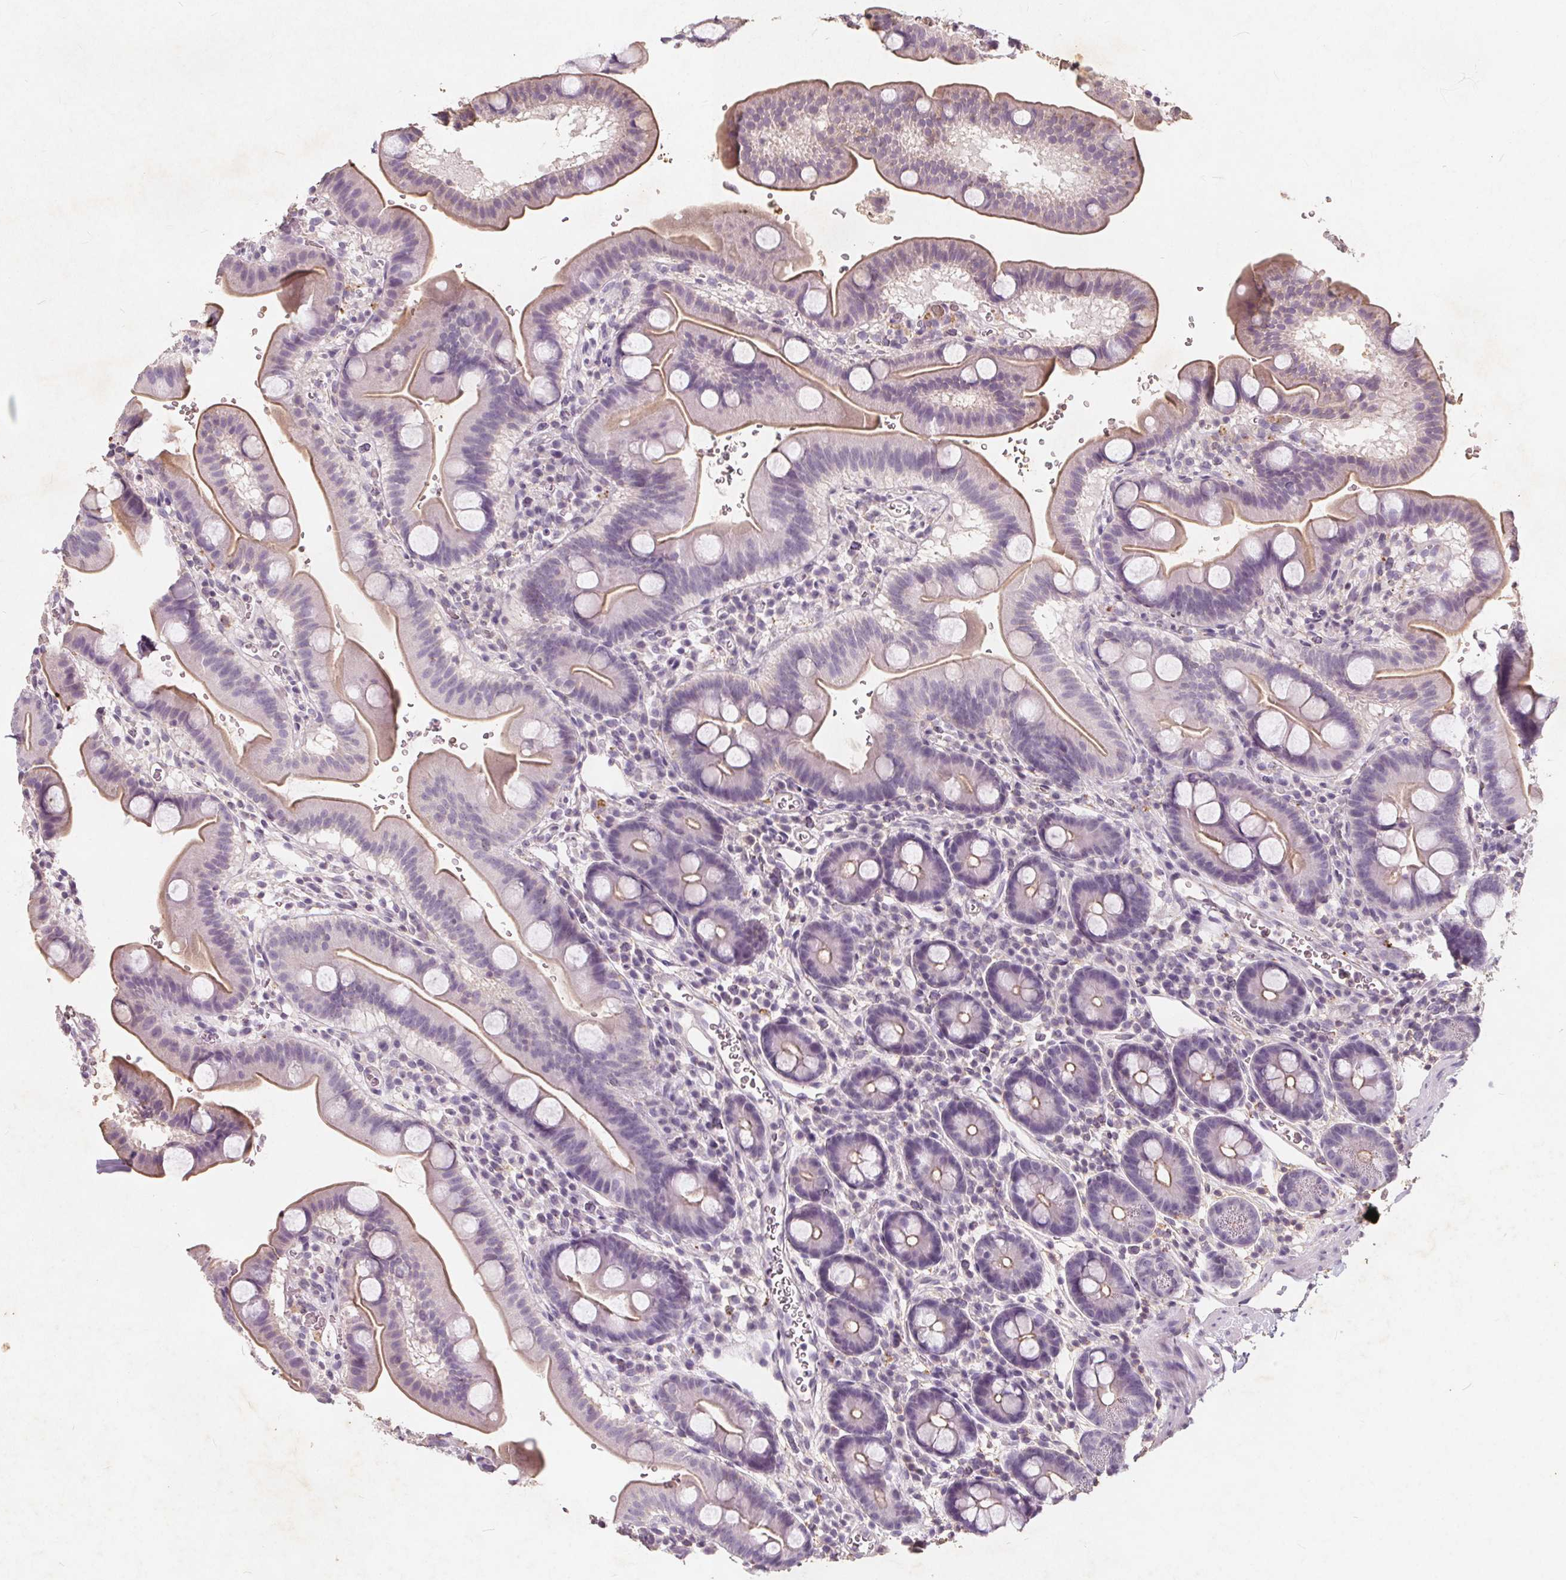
{"staining": {"intensity": "weak", "quantity": "25%-75%", "location": "cytoplasmic/membranous"}, "tissue": "duodenum", "cell_type": "Glandular cells", "image_type": "normal", "snomed": [{"axis": "morphology", "description": "Normal tissue, NOS"}, {"axis": "topography", "description": "Duodenum"}], "caption": "Protein staining by IHC demonstrates weak cytoplasmic/membranous staining in about 25%-75% of glandular cells in benign duodenum.", "gene": "C19orf84", "patient": {"sex": "male", "age": 59}}